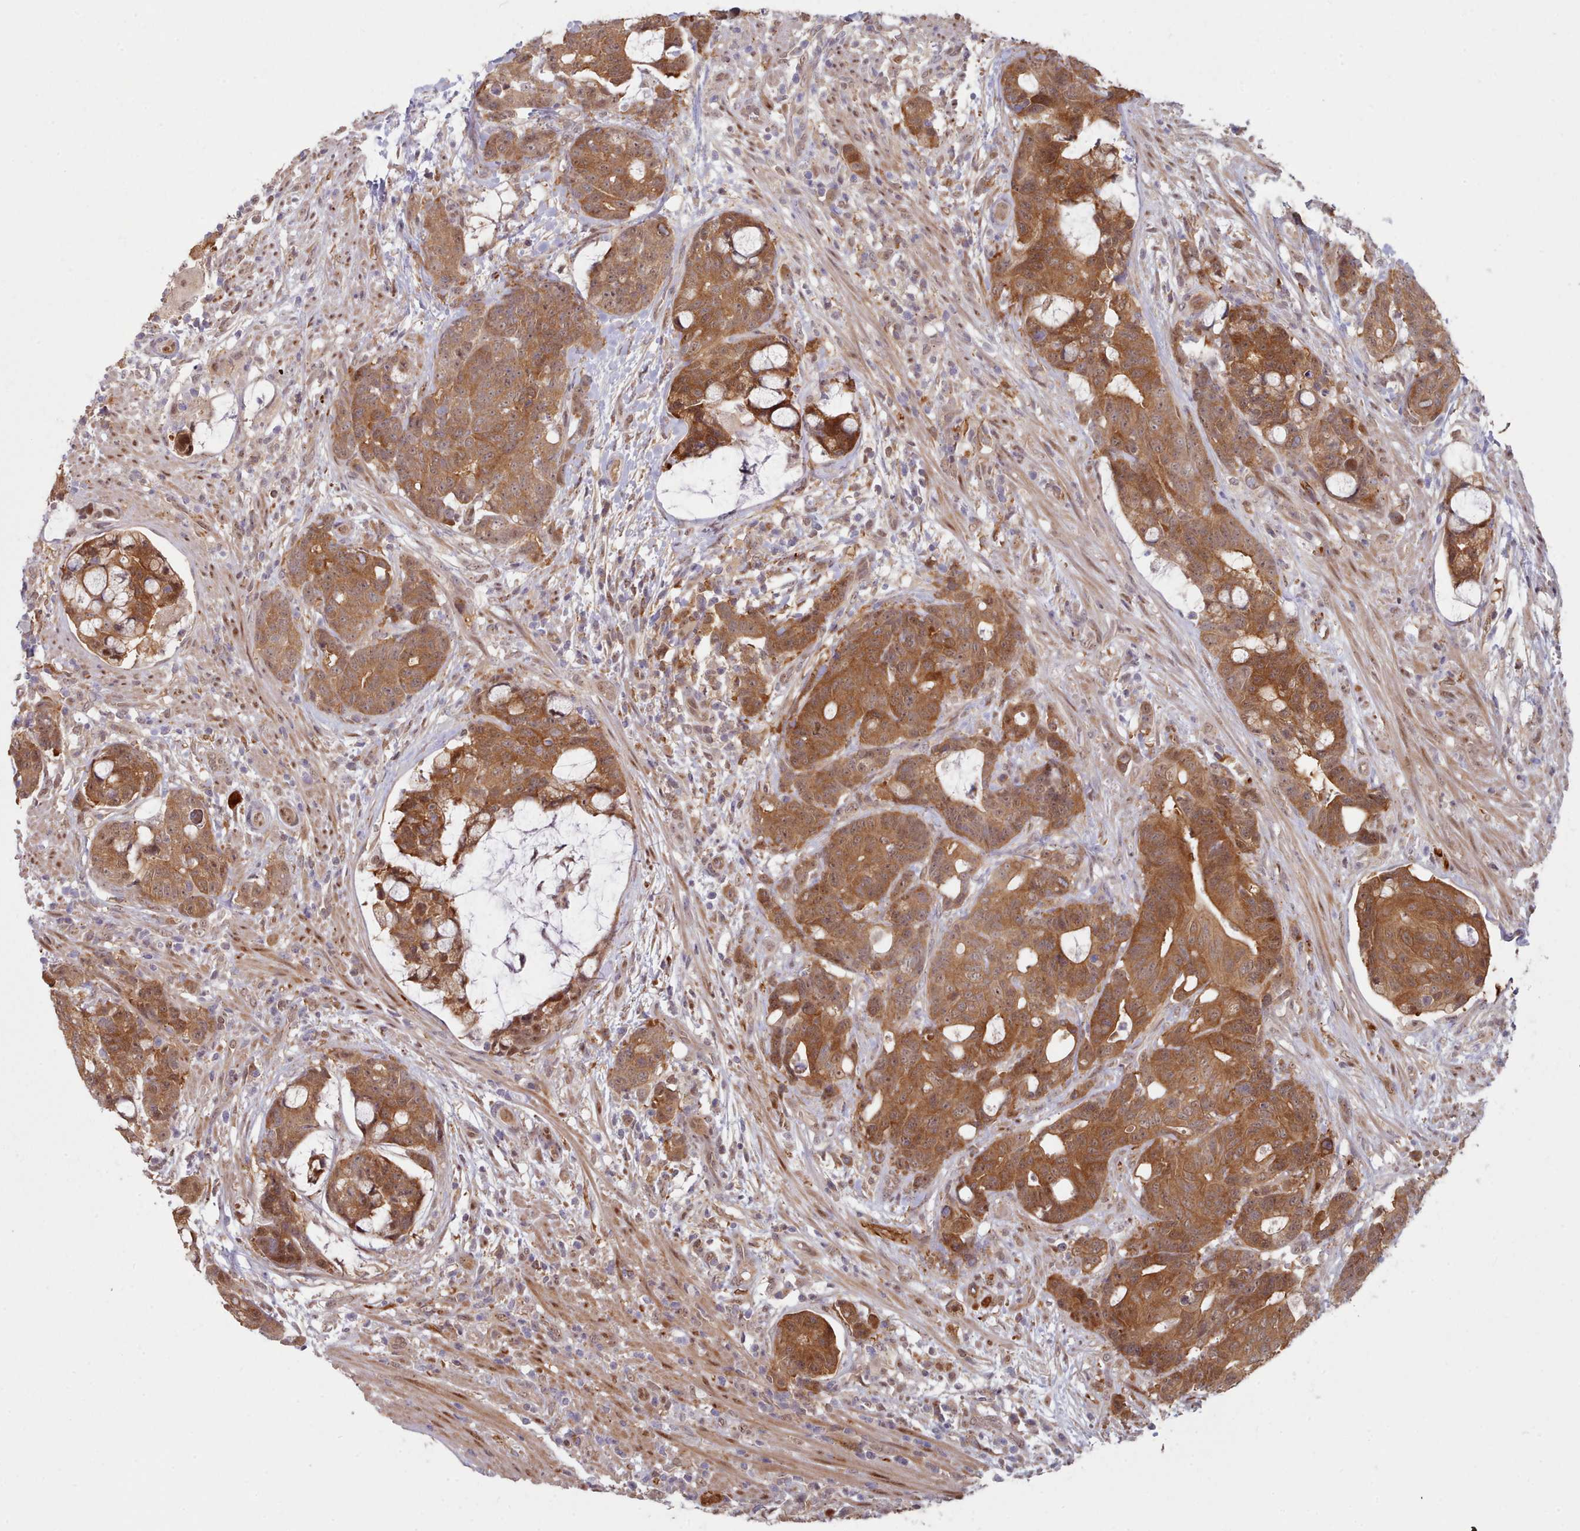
{"staining": {"intensity": "strong", "quantity": ">75%", "location": "cytoplasmic/membranous"}, "tissue": "colorectal cancer", "cell_type": "Tumor cells", "image_type": "cancer", "snomed": [{"axis": "morphology", "description": "Adenocarcinoma, NOS"}, {"axis": "topography", "description": "Colon"}], "caption": "Tumor cells exhibit high levels of strong cytoplasmic/membranous positivity in about >75% of cells in human colorectal cancer. The staining is performed using DAB (3,3'-diaminobenzidine) brown chromogen to label protein expression. The nuclei are counter-stained blue using hematoxylin.", "gene": "CES3", "patient": {"sex": "female", "age": 82}}